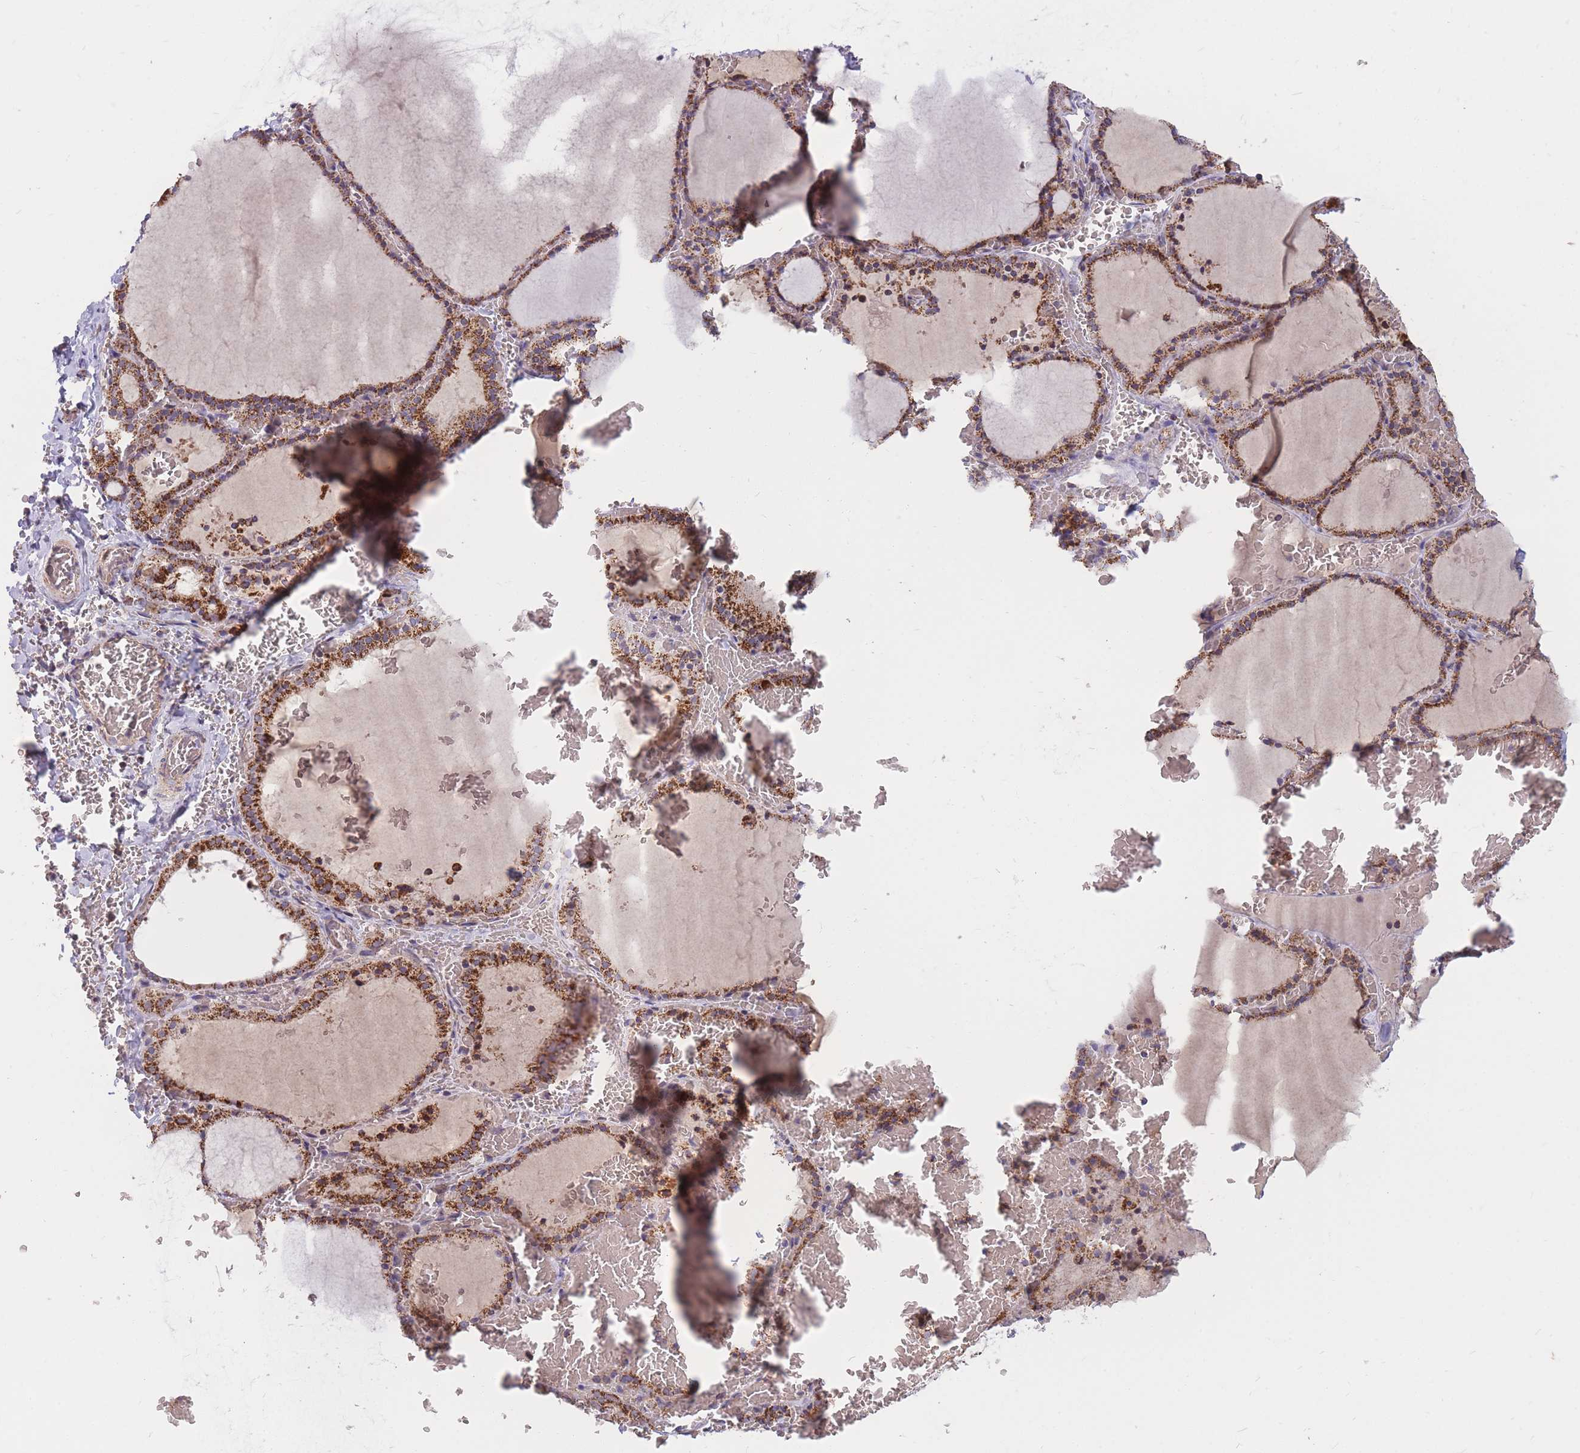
{"staining": {"intensity": "strong", "quantity": ">75%", "location": "cytoplasmic/membranous"}, "tissue": "thyroid gland", "cell_type": "Glandular cells", "image_type": "normal", "snomed": [{"axis": "morphology", "description": "Normal tissue, NOS"}, {"axis": "topography", "description": "Thyroid gland"}], "caption": "IHC (DAB (3,3'-diaminobenzidine)) staining of unremarkable thyroid gland demonstrates strong cytoplasmic/membranous protein staining in approximately >75% of glandular cells.", "gene": "PTPMT1", "patient": {"sex": "female", "age": 39}}